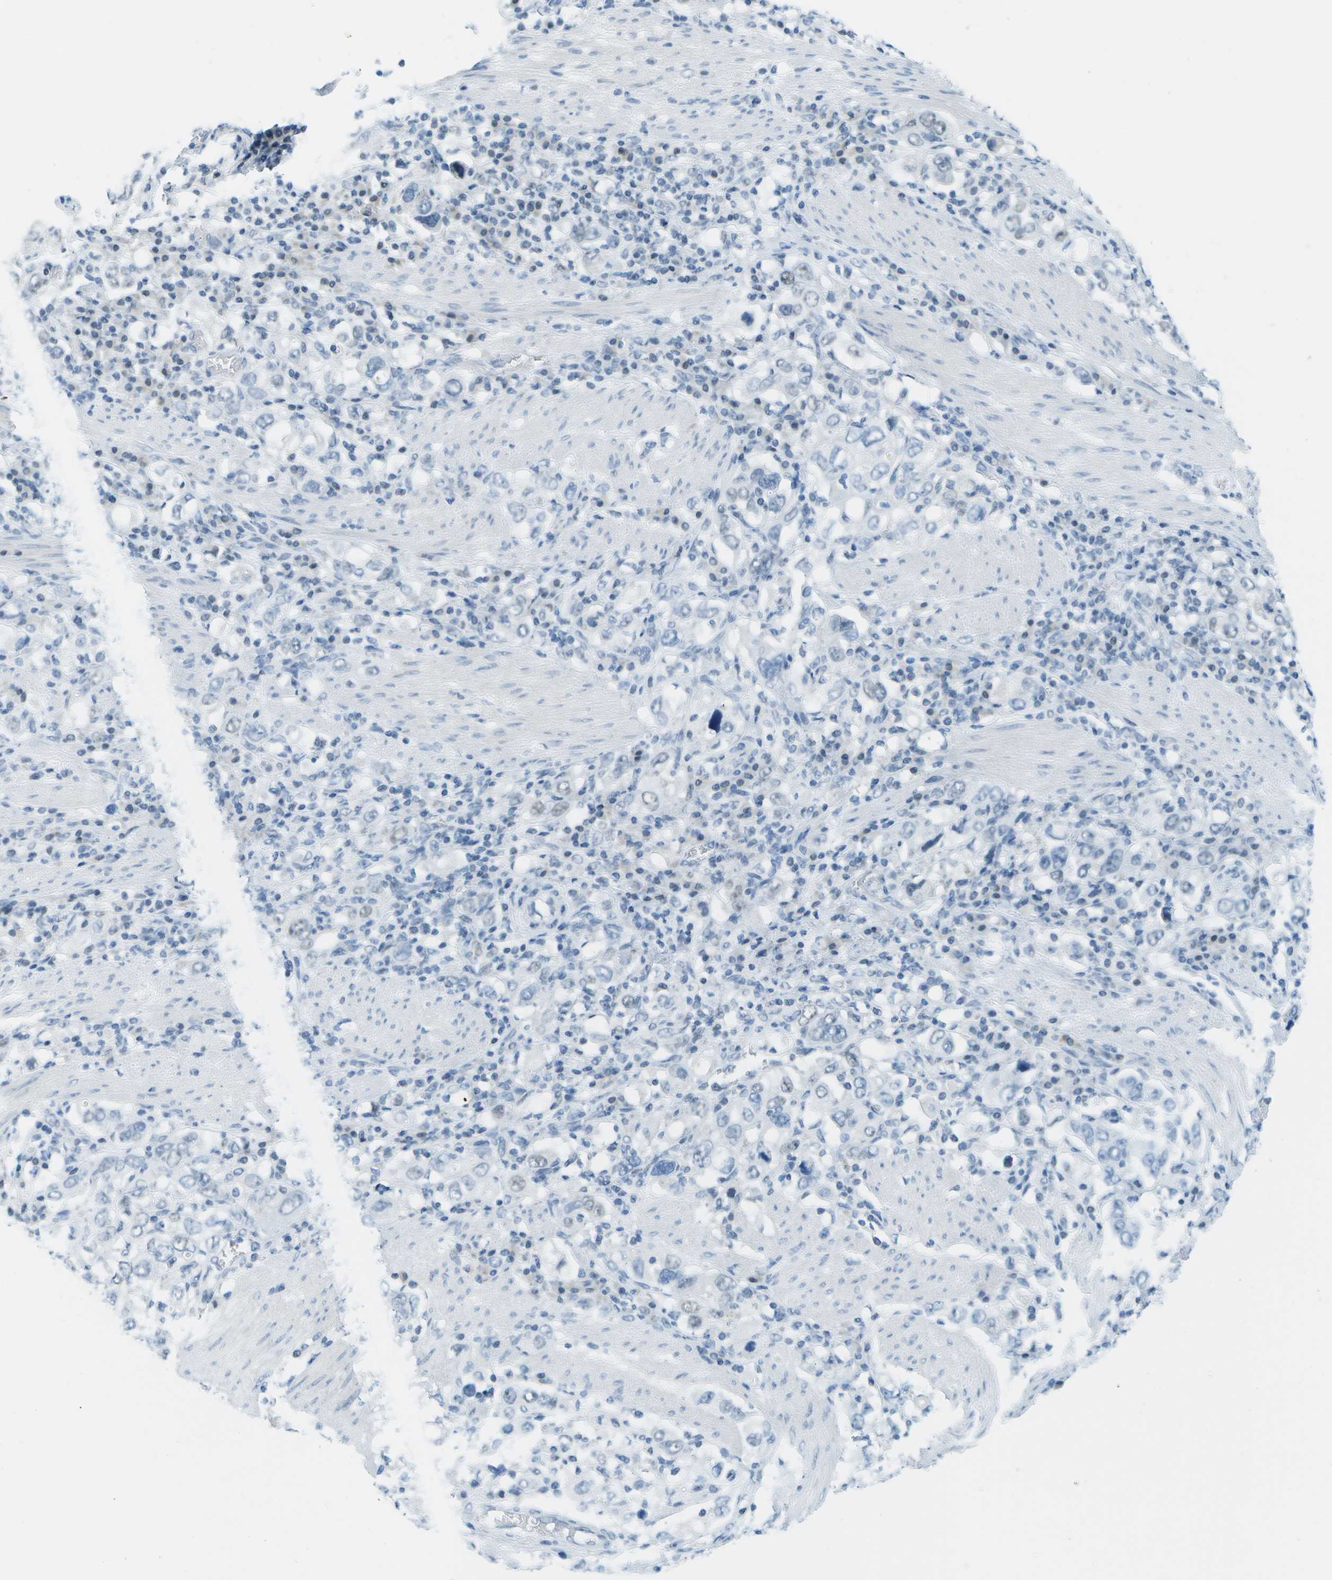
{"staining": {"intensity": "negative", "quantity": "none", "location": "none"}, "tissue": "stomach cancer", "cell_type": "Tumor cells", "image_type": "cancer", "snomed": [{"axis": "morphology", "description": "Adenocarcinoma, NOS"}, {"axis": "topography", "description": "Stomach, upper"}], "caption": "Micrograph shows no protein expression in tumor cells of stomach cancer tissue.", "gene": "NEK11", "patient": {"sex": "male", "age": 62}}